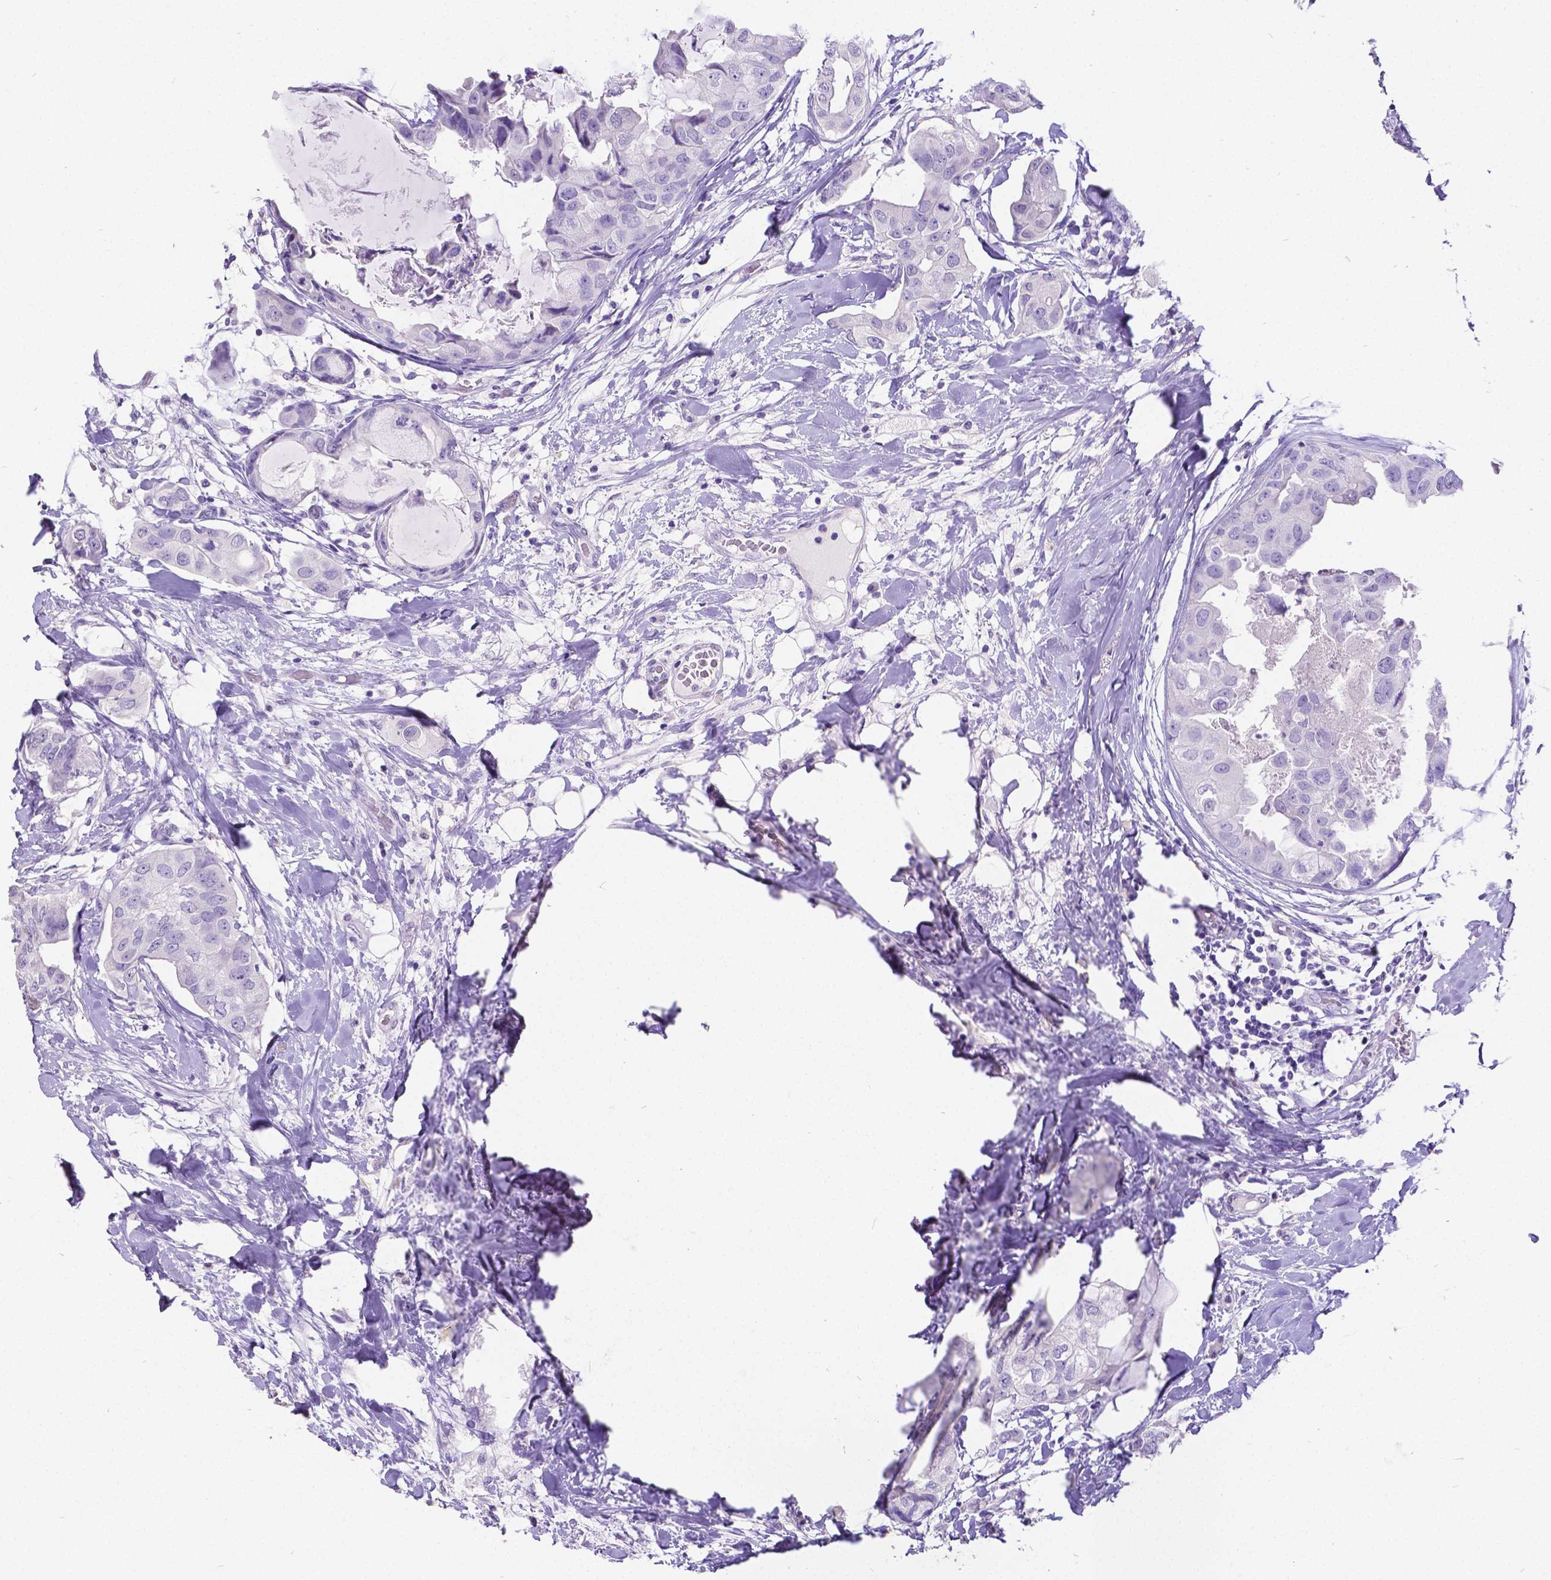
{"staining": {"intensity": "negative", "quantity": "none", "location": "none"}, "tissue": "breast cancer", "cell_type": "Tumor cells", "image_type": "cancer", "snomed": [{"axis": "morphology", "description": "Normal tissue, NOS"}, {"axis": "morphology", "description": "Duct carcinoma"}, {"axis": "topography", "description": "Breast"}], "caption": "An immunohistochemistry (IHC) micrograph of breast cancer is shown. There is no staining in tumor cells of breast cancer. (Brightfield microscopy of DAB (3,3'-diaminobenzidine) immunohistochemistry at high magnification).", "gene": "SATB2", "patient": {"sex": "female", "age": 40}}